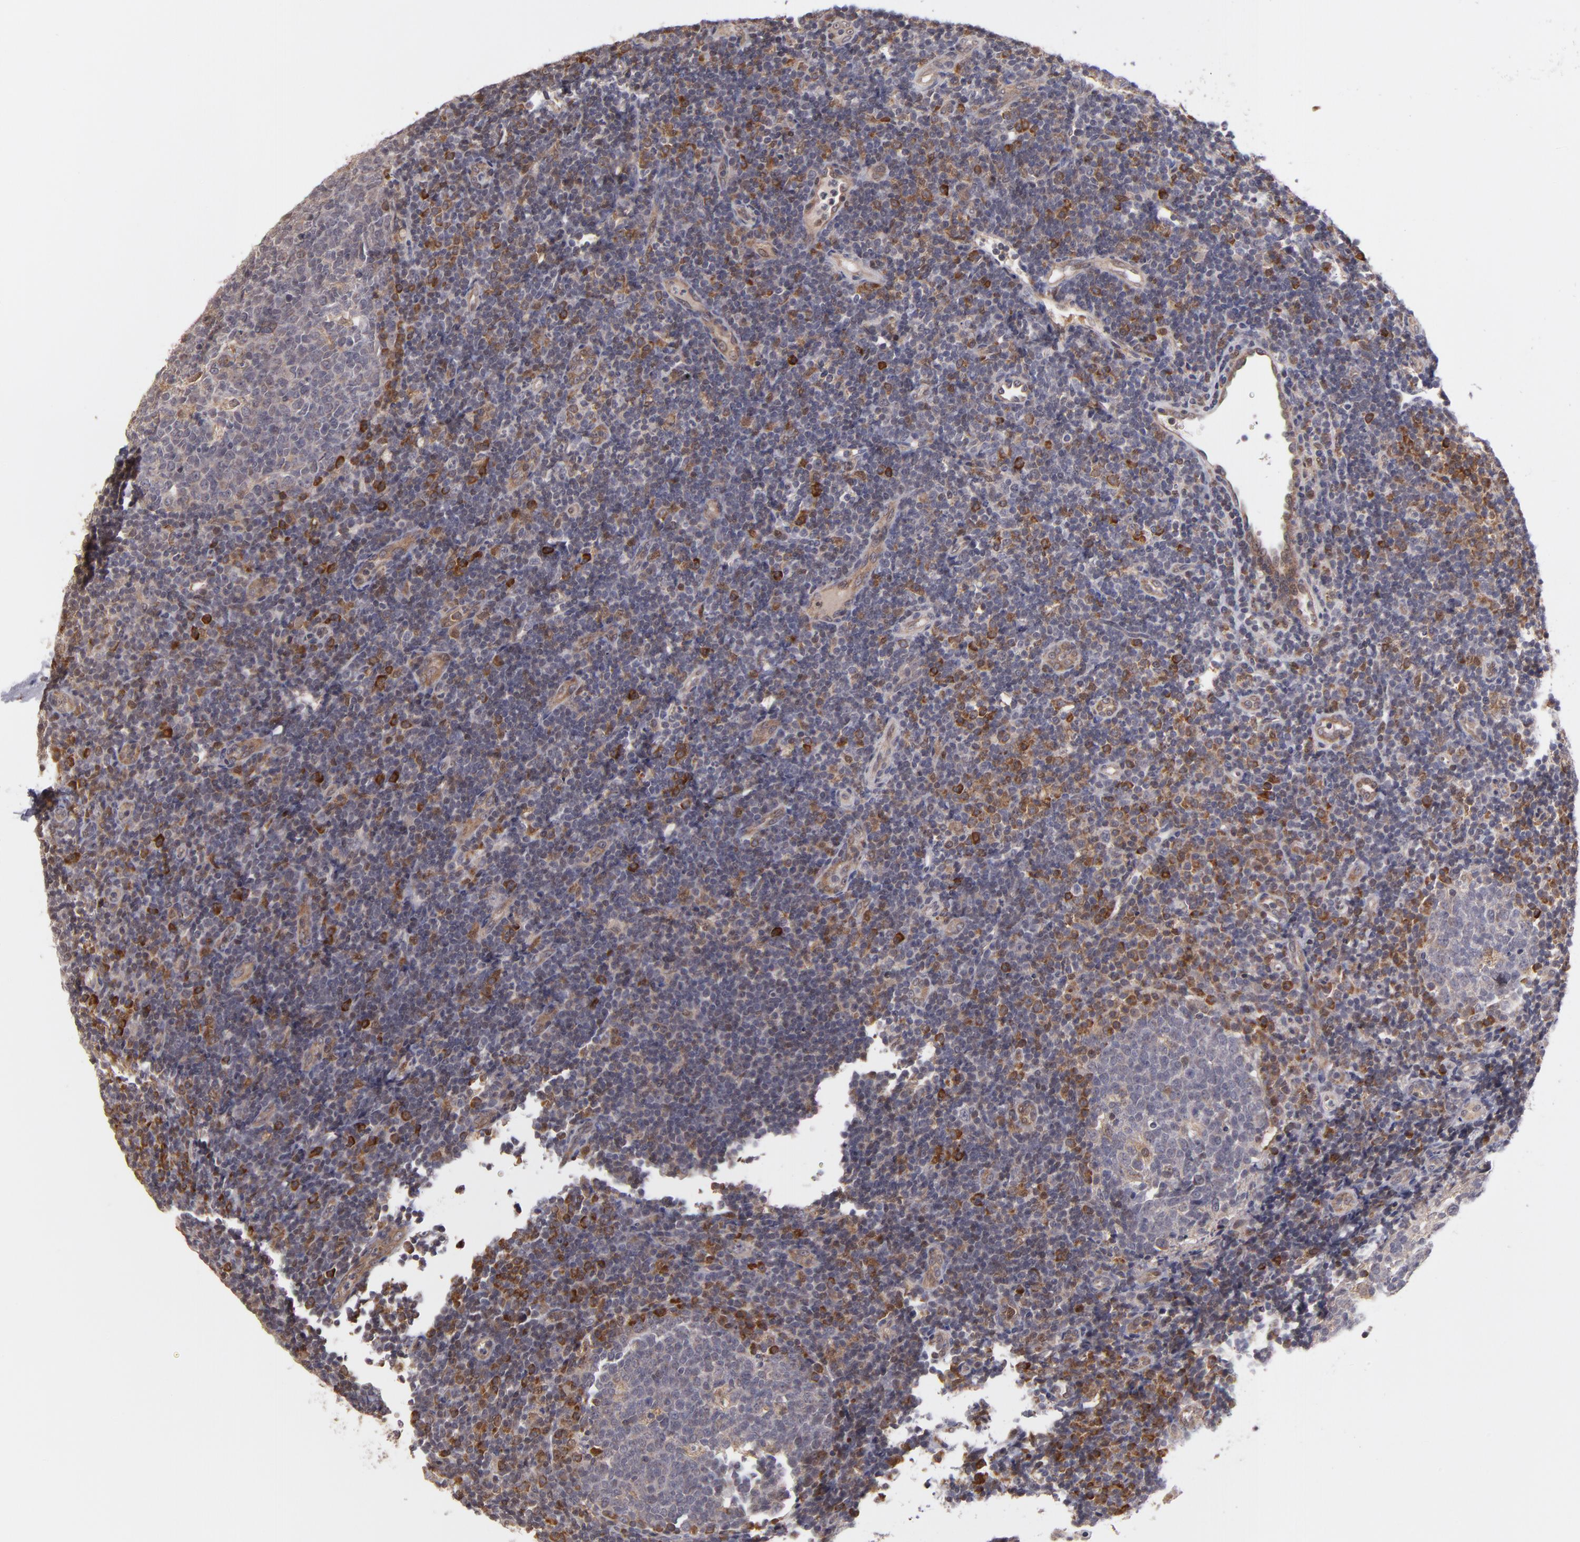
{"staining": {"intensity": "weak", "quantity": "<25%", "location": "cytoplasmic/membranous"}, "tissue": "tonsil", "cell_type": "Germinal center cells", "image_type": "normal", "snomed": [{"axis": "morphology", "description": "Normal tissue, NOS"}, {"axis": "topography", "description": "Tonsil"}], "caption": "Immunohistochemistry (IHC) photomicrograph of unremarkable tonsil stained for a protein (brown), which reveals no positivity in germinal center cells.", "gene": "CASP1", "patient": {"sex": "female", "age": 40}}